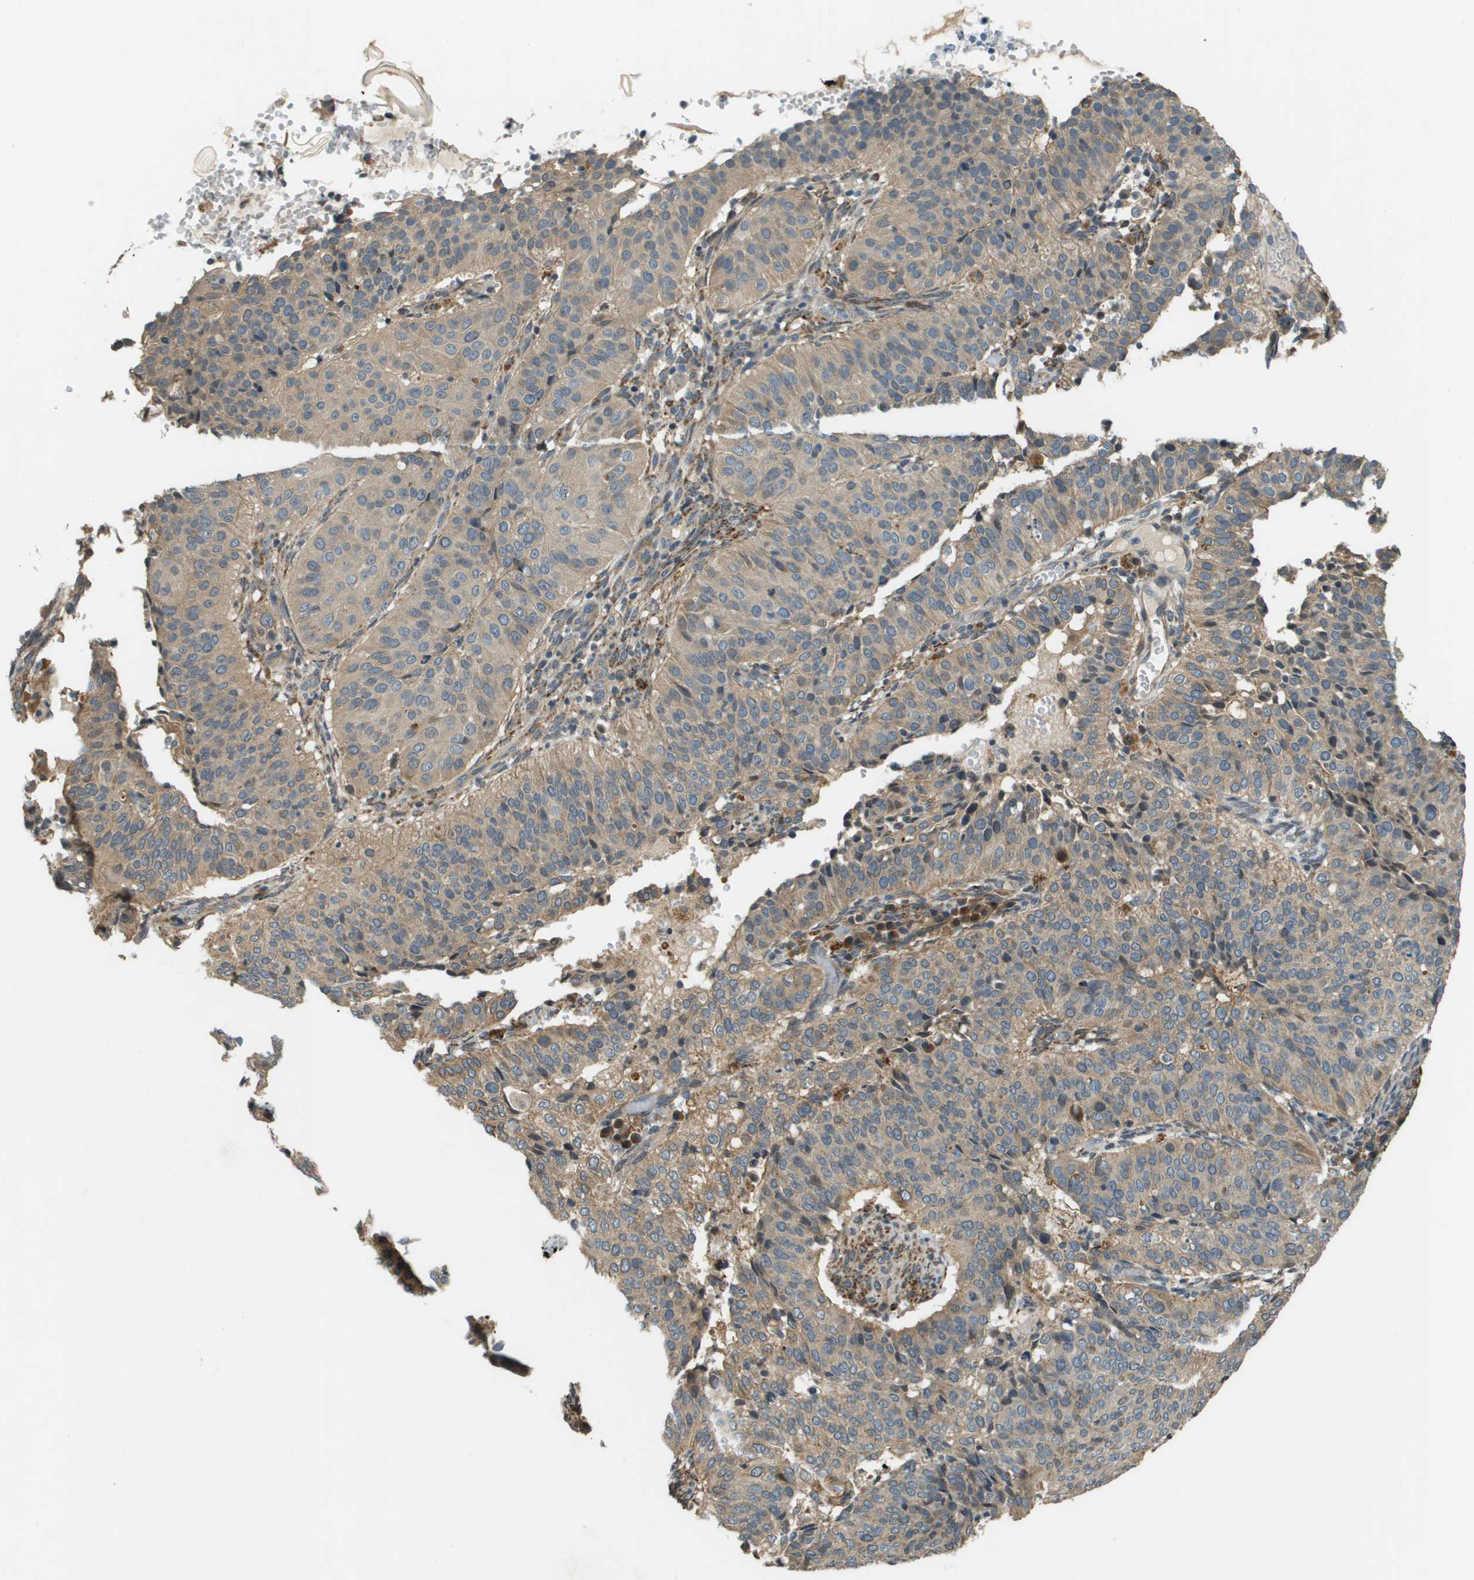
{"staining": {"intensity": "weak", "quantity": ">75%", "location": "cytoplasmic/membranous"}, "tissue": "cervical cancer", "cell_type": "Tumor cells", "image_type": "cancer", "snomed": [{"axis": "morphology", "description": "Normal tissue, NOS"}, {"axis": "morphology", "description": "Squamous cell carcinoma, NOS"}, {"axis": "topography", "description": "Cervix"}], "caption": "Protein staining by IHC reveals weak cytoplasmic/membranous positivity in about >75% of tumor cells in cervical squamous cell carcinoma.", "gene": "CDKN2C", "patient": {"sex": "female", "age": 39}}